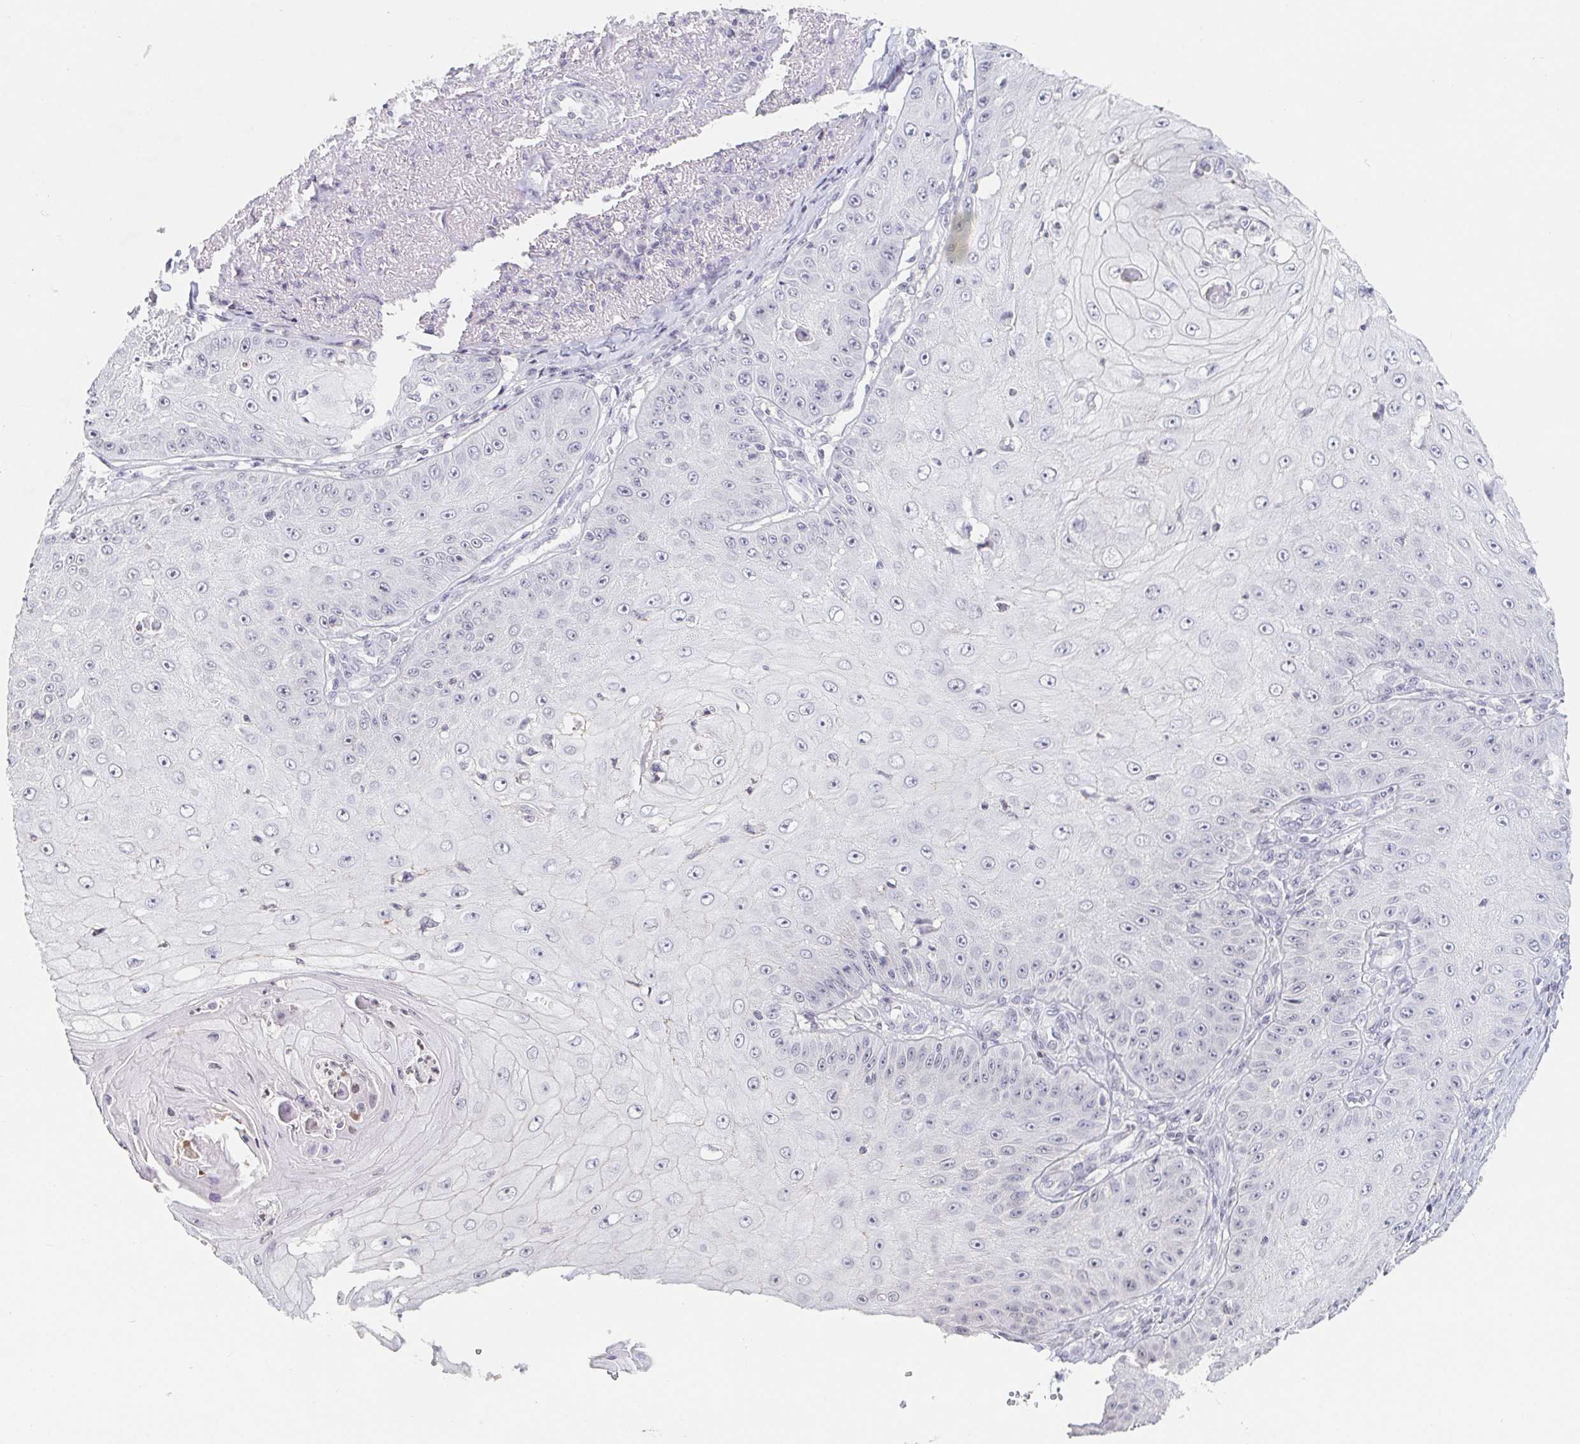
{"staining": {"intensity": "negative", "quantity": "none", "location": "none"}, "tissue": "skin cancer", "cell_type": "Tumor cells", "image_type": "cancer", "snomed": [{"axis": "morphology", "description": "Squamous cell carcinoma, NOS"}, {"axis": "topography", "description": "Skin"}], "caption": "Immunohistochemistry histopathology image of human skin squamous cell carcinoma stained for a protein (brown), which displays no positivity in tumor cells.", "gene": "NME9", "patient": {"sex": "male", "age": 70}}